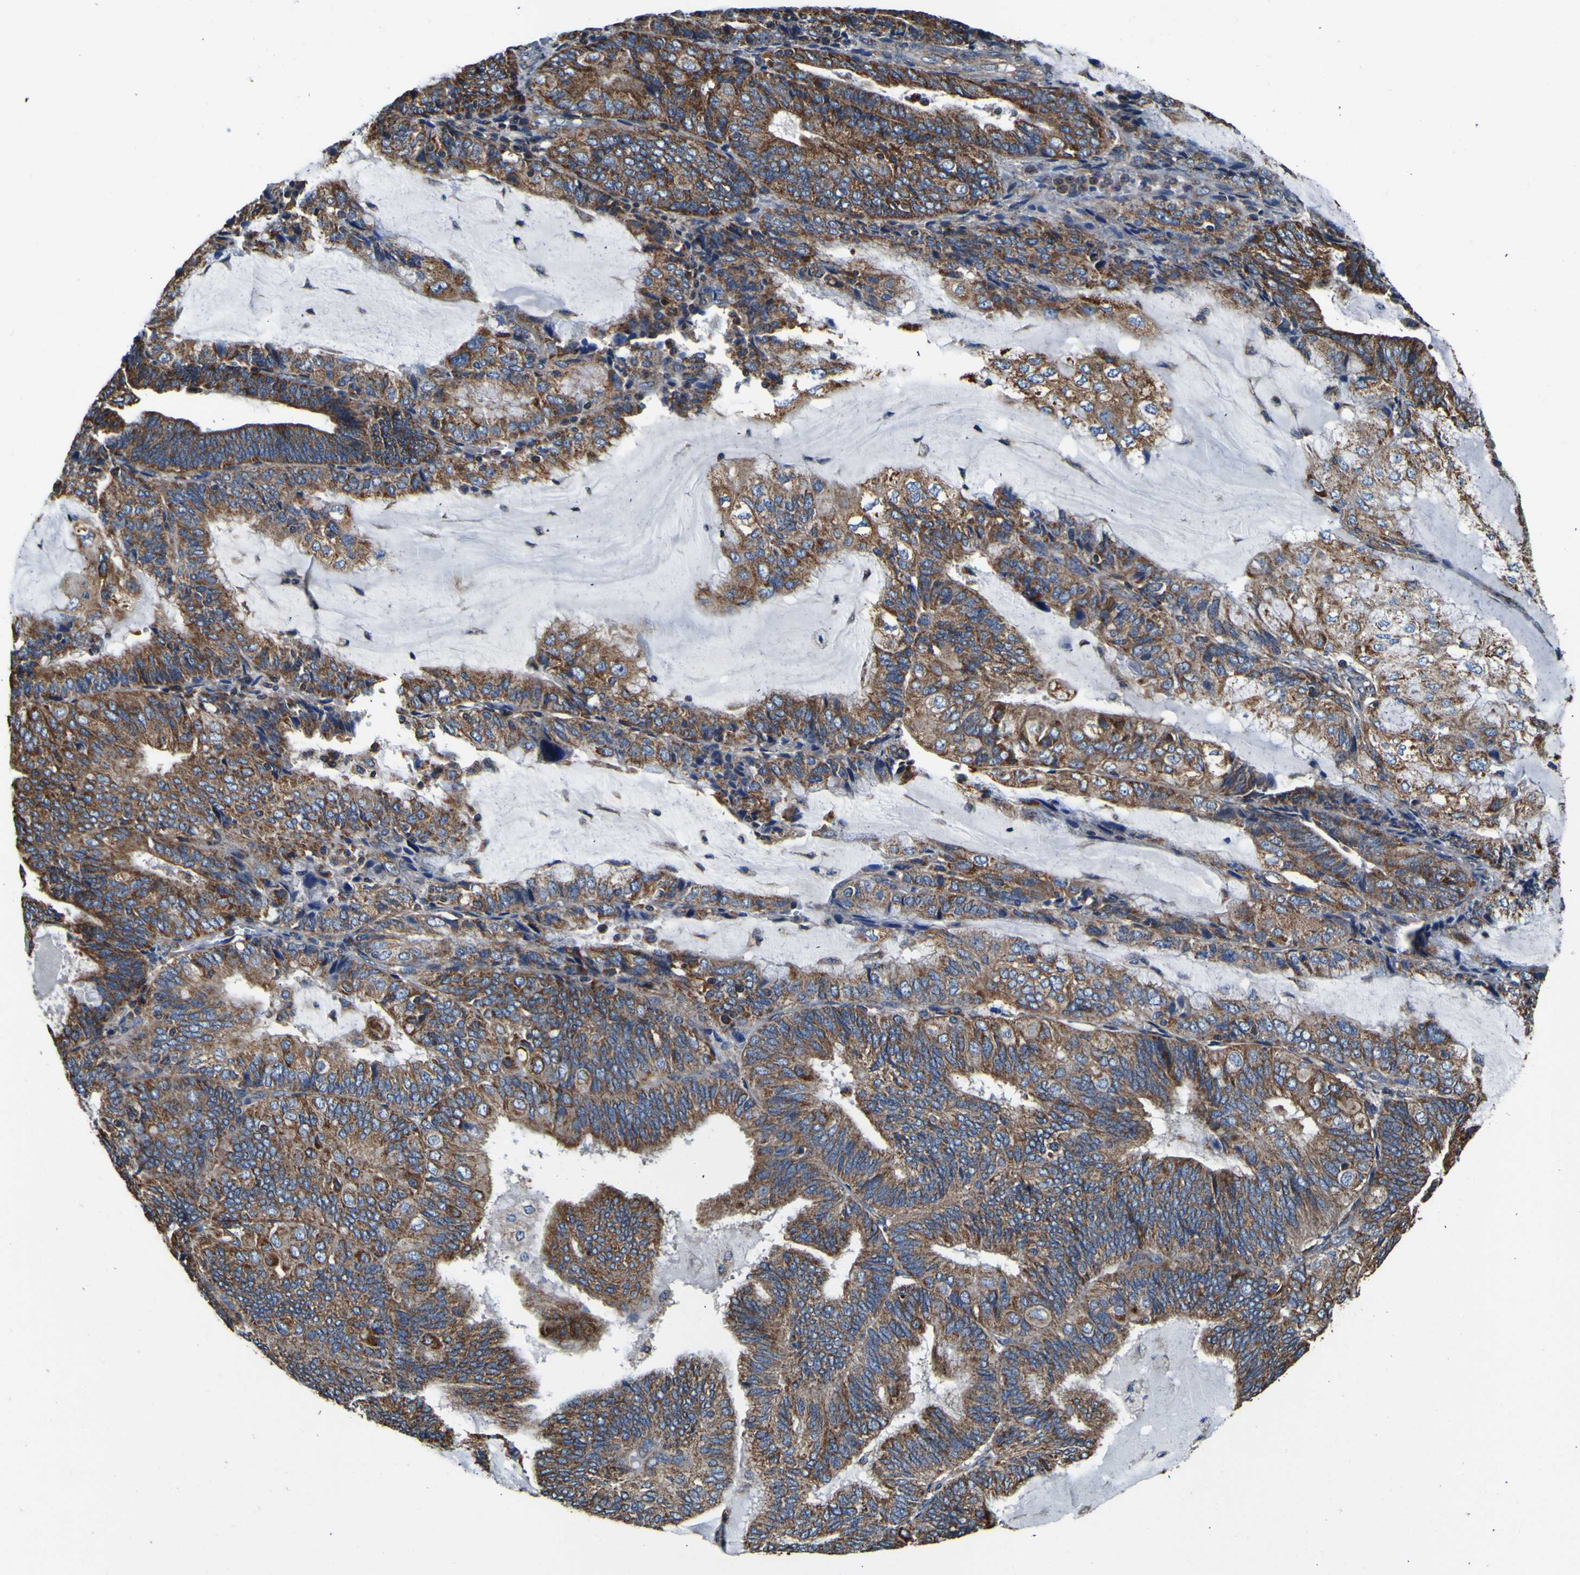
{"staining": {"intensity": "strong", "quantity": ">75%", "location": "cytoplasmic/membranous"}, "tissue": "endometrial cancer", "cell_type": "Tumor cells", "image_type": "cancer", "snomed": [{"axis": "morphology", "description": "Adenocarcinoma, NOS"}, {"axis": "topography", "description": "Endometrium"}], "caption": "Tumor cells reveal strong cytoplasmic/membranous expression in about >75% of cells in endometrial cancer (adenocarcinoma).", "gene": "INPP5A", "patient": {"sex": "female", "age": 81}}